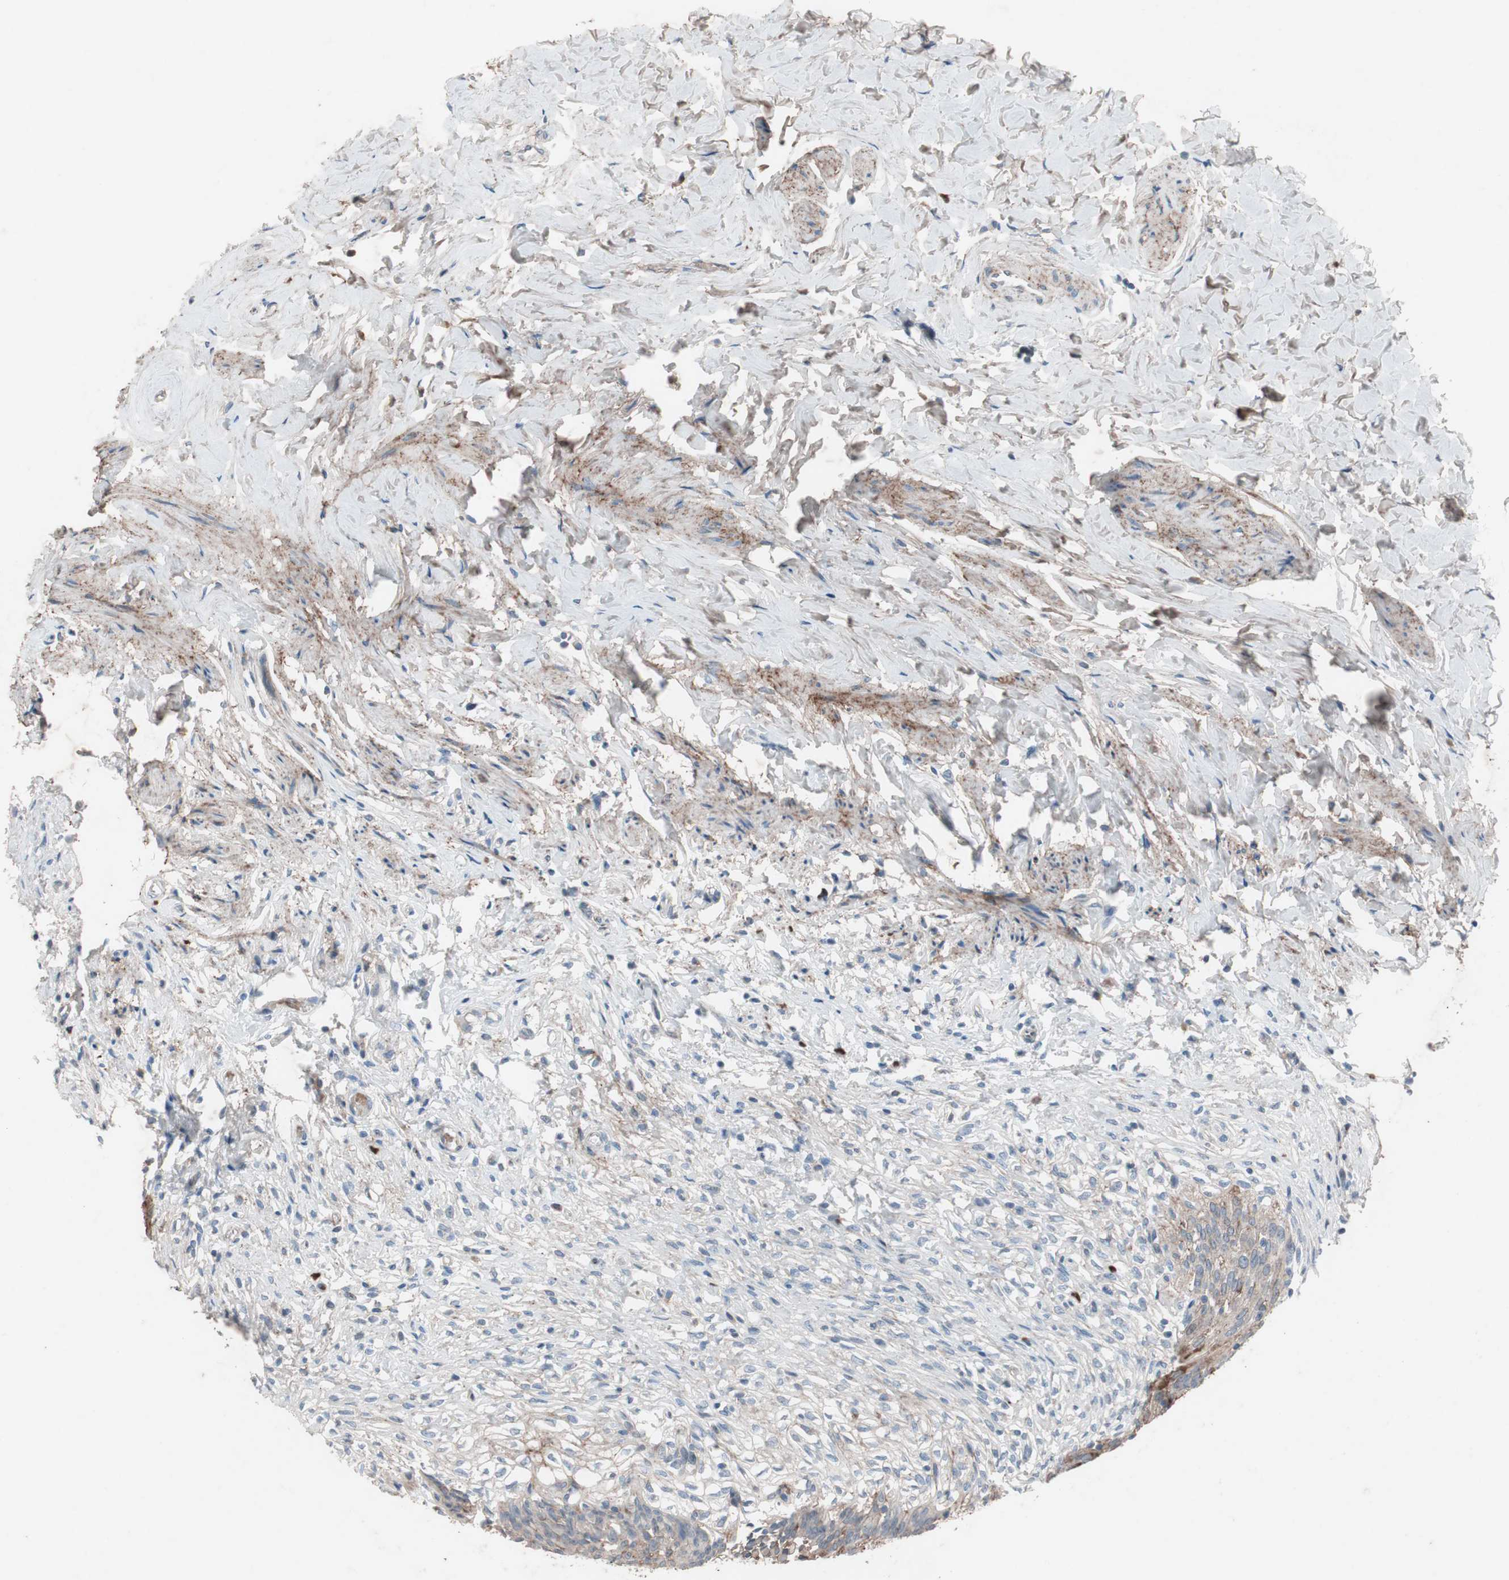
{"staining": {"intensity": "weak", "quantity": "25%-75%", "location": "cytoplasmic/membranous"}, "tissue": "urinary bladder", "cell_type": "Urothelial cells", "image_type": "normal", "snomed": [{"axis": "morphology", "description": "Normal tissue, NOS"}, {"axis": "morphology", "description": "Inflammation, NOS"}, {"axis": "topography", "description": "Urinary bladder"}], "caption": "A micrograph of human urinary bladder stained for a protein exhibits weak cytoplasmic/membranous brown staining in urothelial cells.", "gene": "GRB7", "patient": {"sex": "female", "age": 80}}